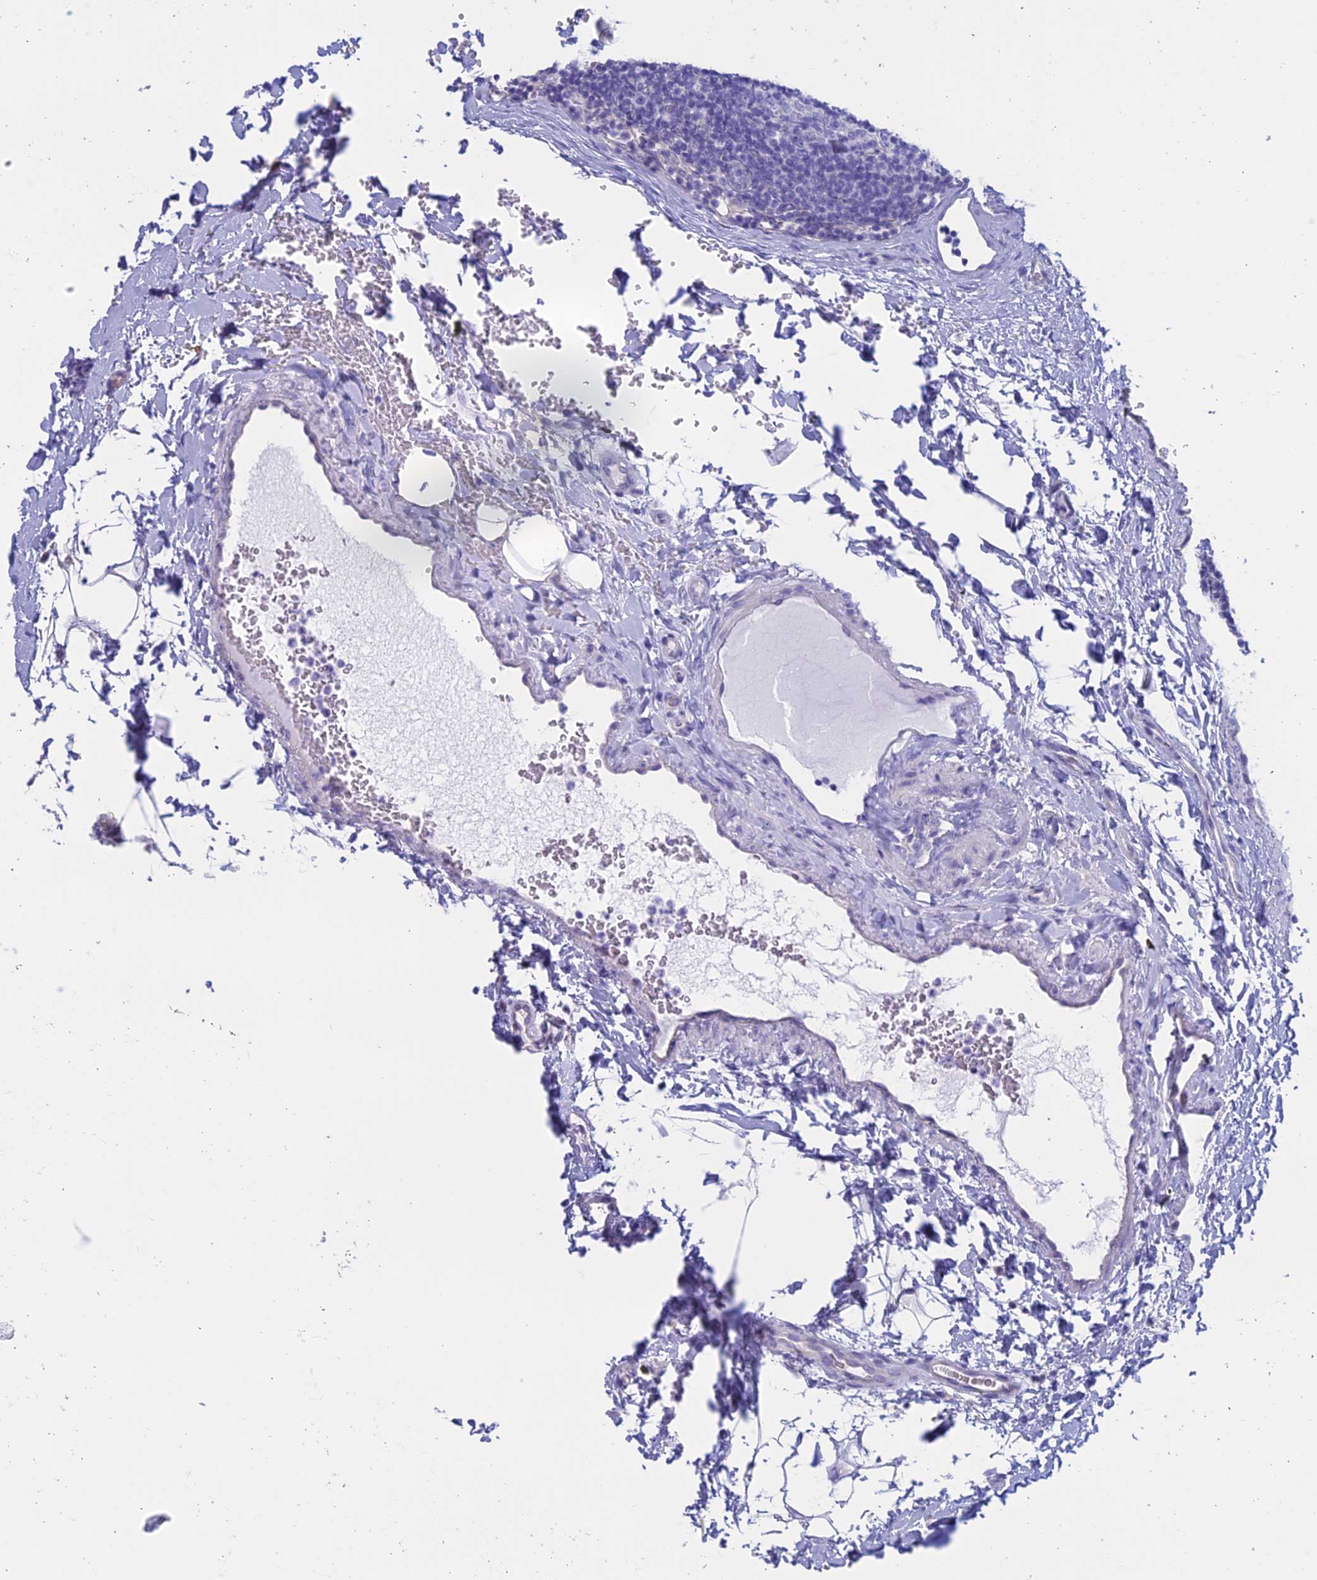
{"staining": {"intensity": "negative", "quantity": "none", "location": "none"}, "tissue": "lymph node", "cell_type": "Germinal center cells", "image_type": "normal", "snomed": [{"axis": "morphology", "description": "Normal tissue, NOS"}, {"axis": "topography", "description": "Lymph node"}], "caption": "DAB immunohistochemical staining of unremarkable lymph node reveals no significant positivity in germinal center cells.", "gene": "RP1", "patient": {"sex": "female", "age": 22}}